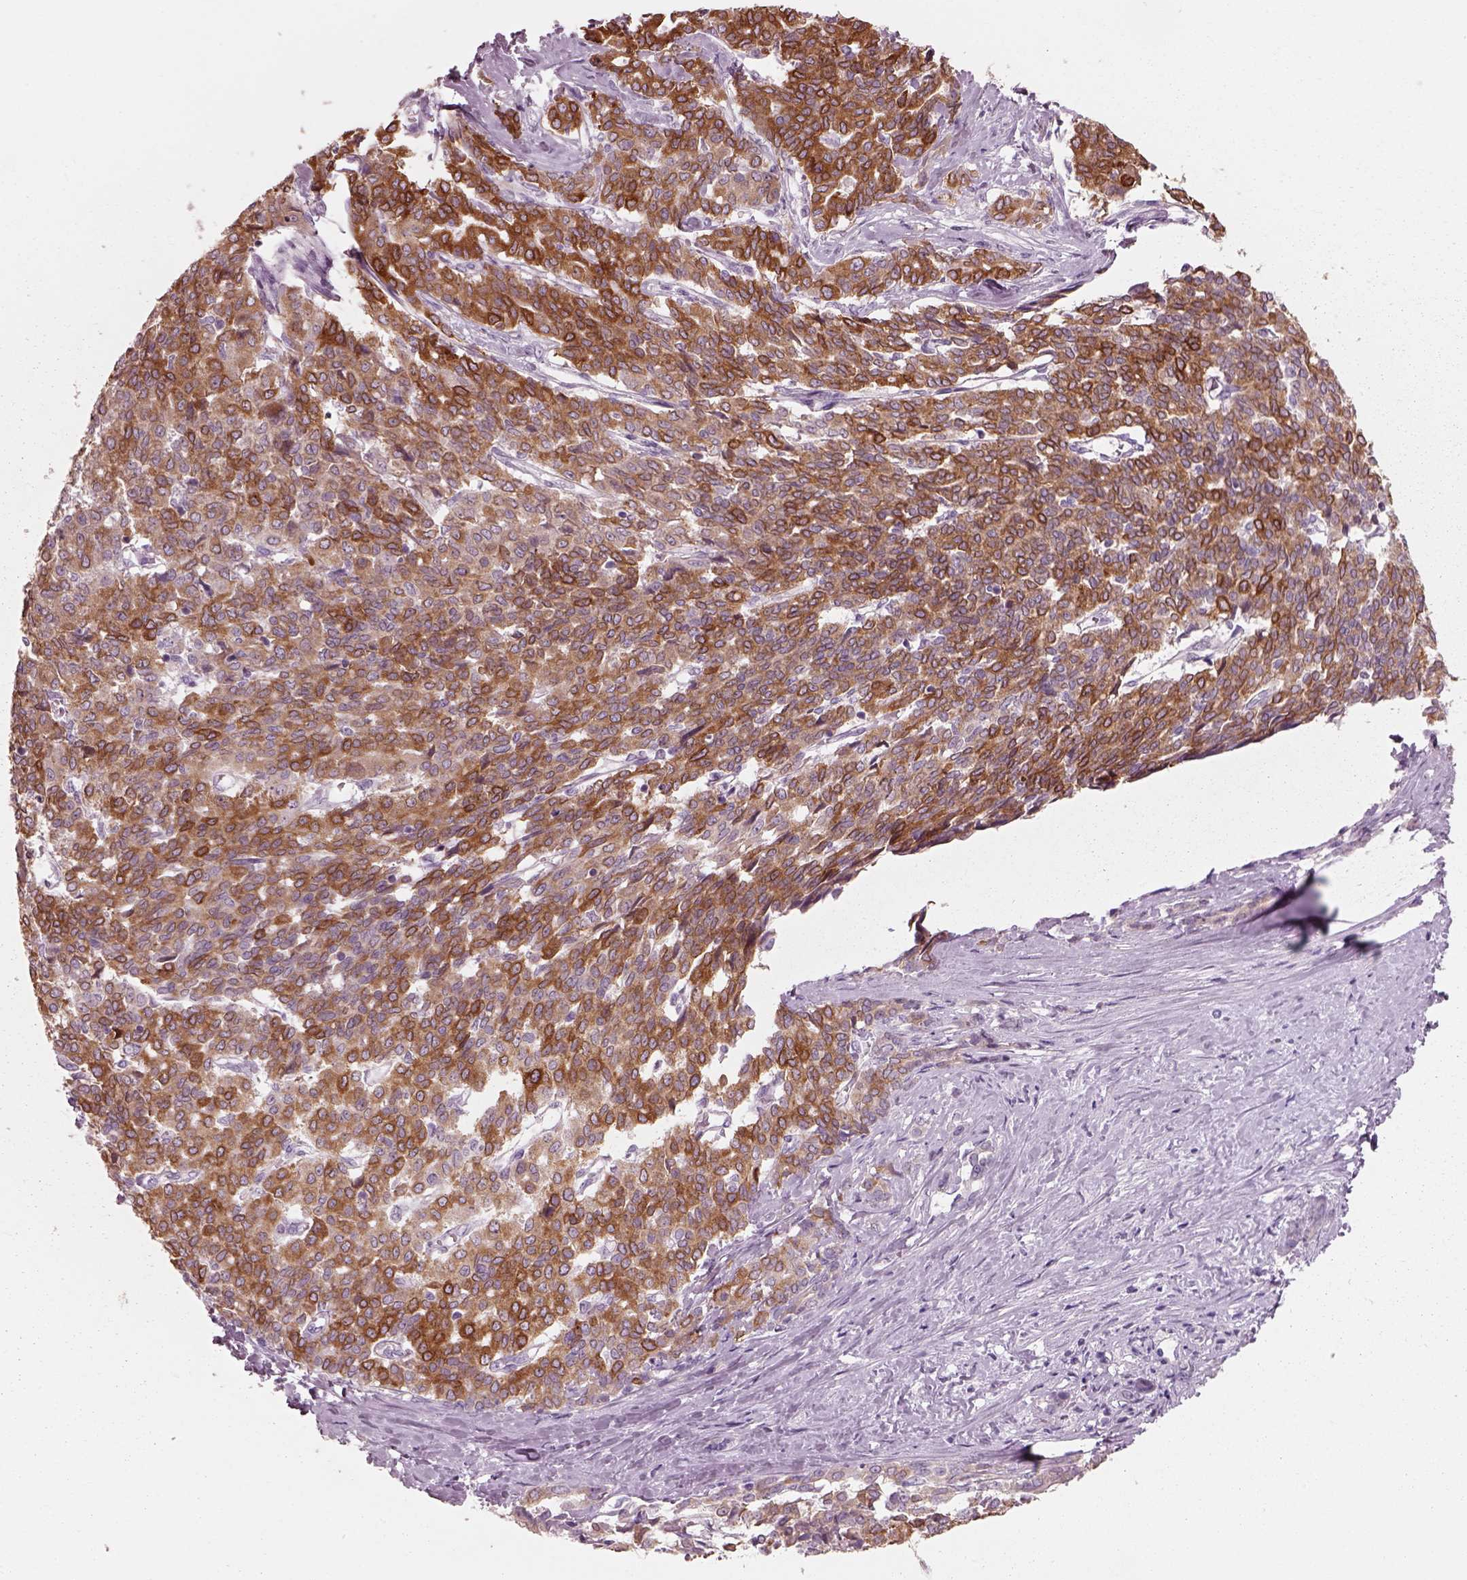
{"staining": {"intensity": "moderate", "quantity": ">75%", "location": "cytoplasmic/membranous"}, "tissue": "liver cancer", "cell_type": "Tumor cells", "image_type": "cancer", "snomed": [{"axis": "morphology", "description": "Cholangiocarcinoma"}, {"axis": "topography", "description": "Liver"}], "caption": "Moderate cytoplasmic/membranous staining is seen in about >75% of tumor cells in liver cancer.", "gene": "SLC27A2", "patient": {"sex": "female", "age": 47}}